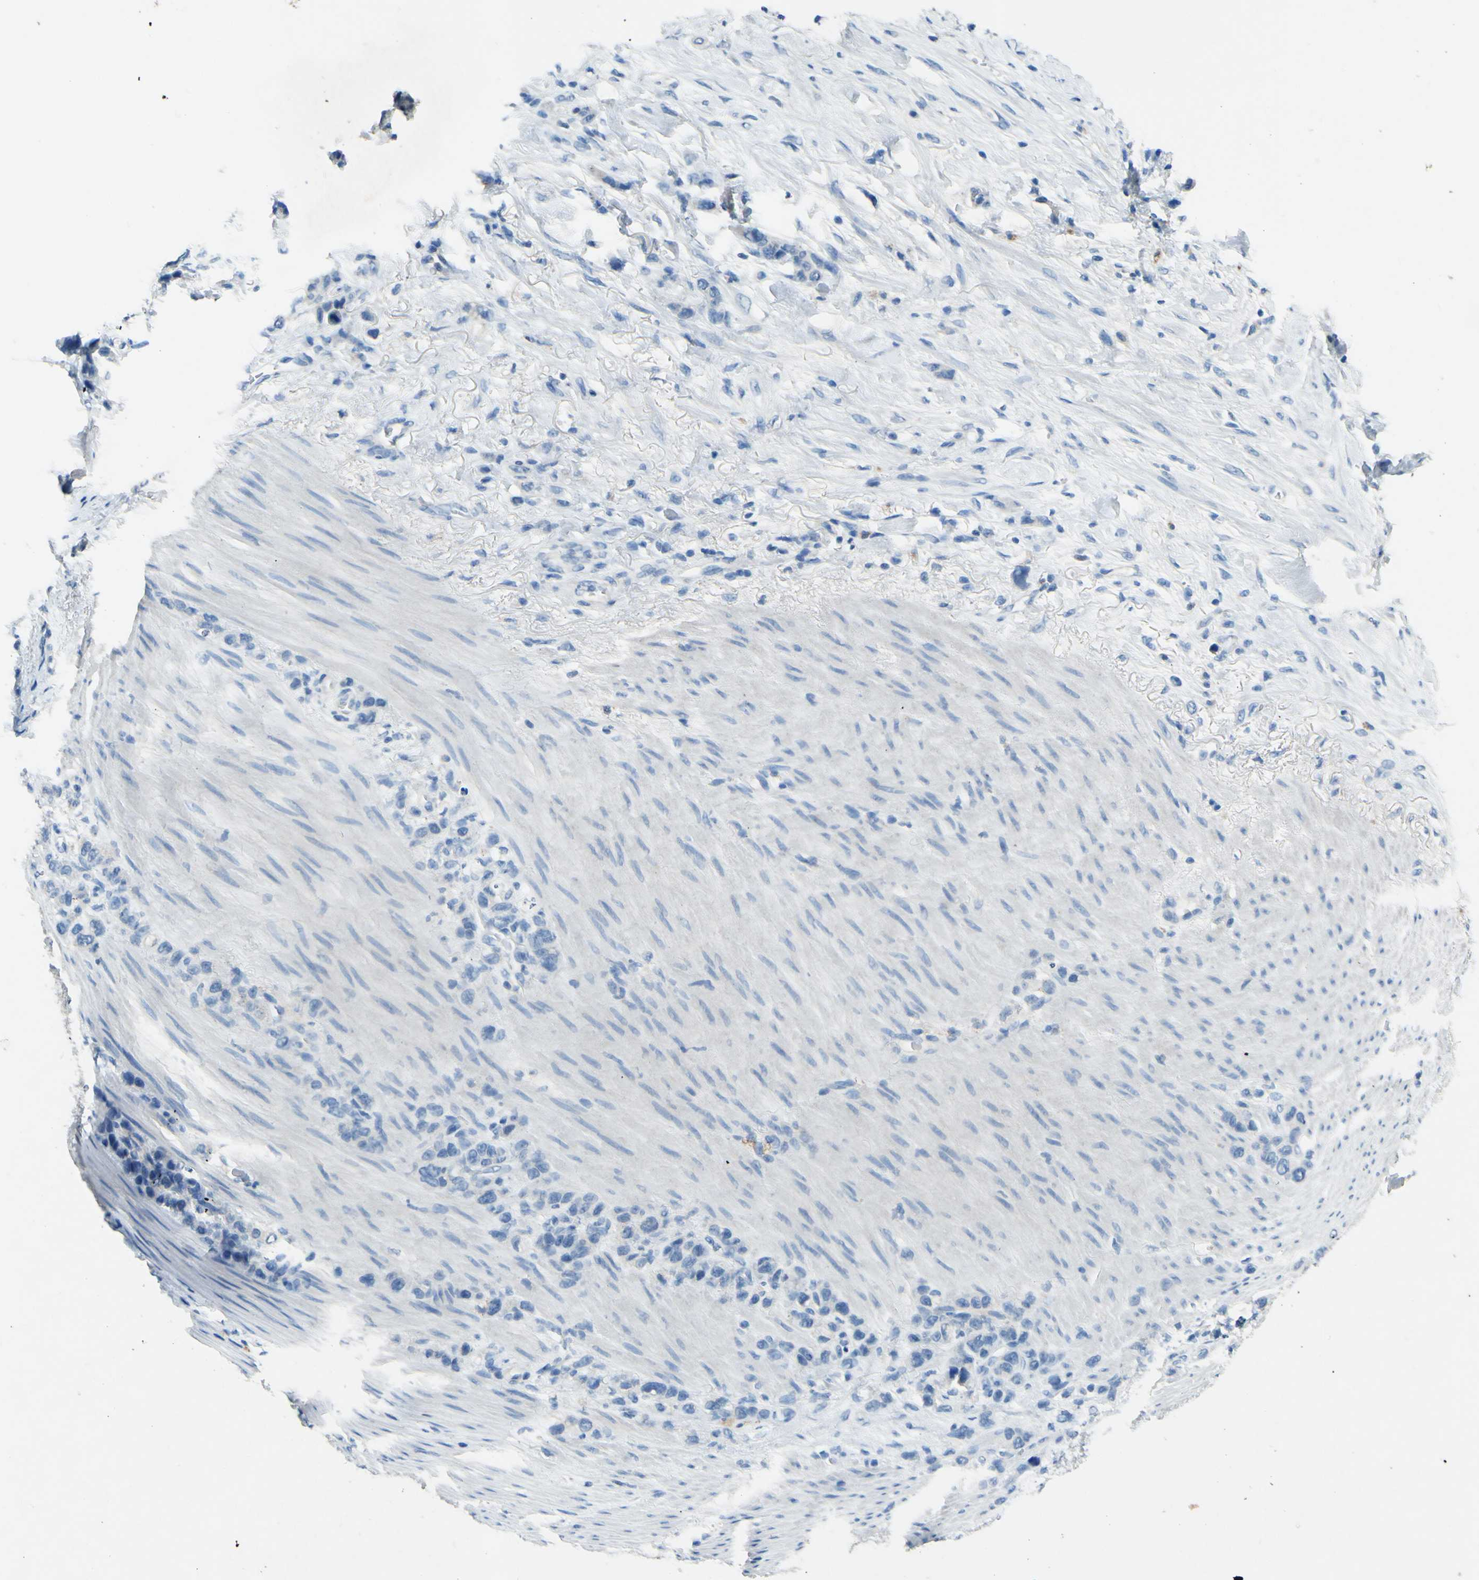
{"staining": {"intensity": "negative", "quantity": "none", "location": "none"}, "tissue": "stomach cancer", "cell_type": "Tumor cells", "image_type": "cancer", "snomed": [{"axis": "morphology", "description": "Adenocarcinoma, NOS"}, {"axis": "morphology", "description": "Adenocarcinoma, High grade"}, {"axis": "topography", "description": "Stomach, upper"}, {"axis": "topography", "description": "Stomach, lower"}], "caption": "Stomach cancer was stained to show a protein in brown. There is no significant positivity in tumor cells.", "gene": "CDH10", "patient": {"sex": "female", "age": 65}}